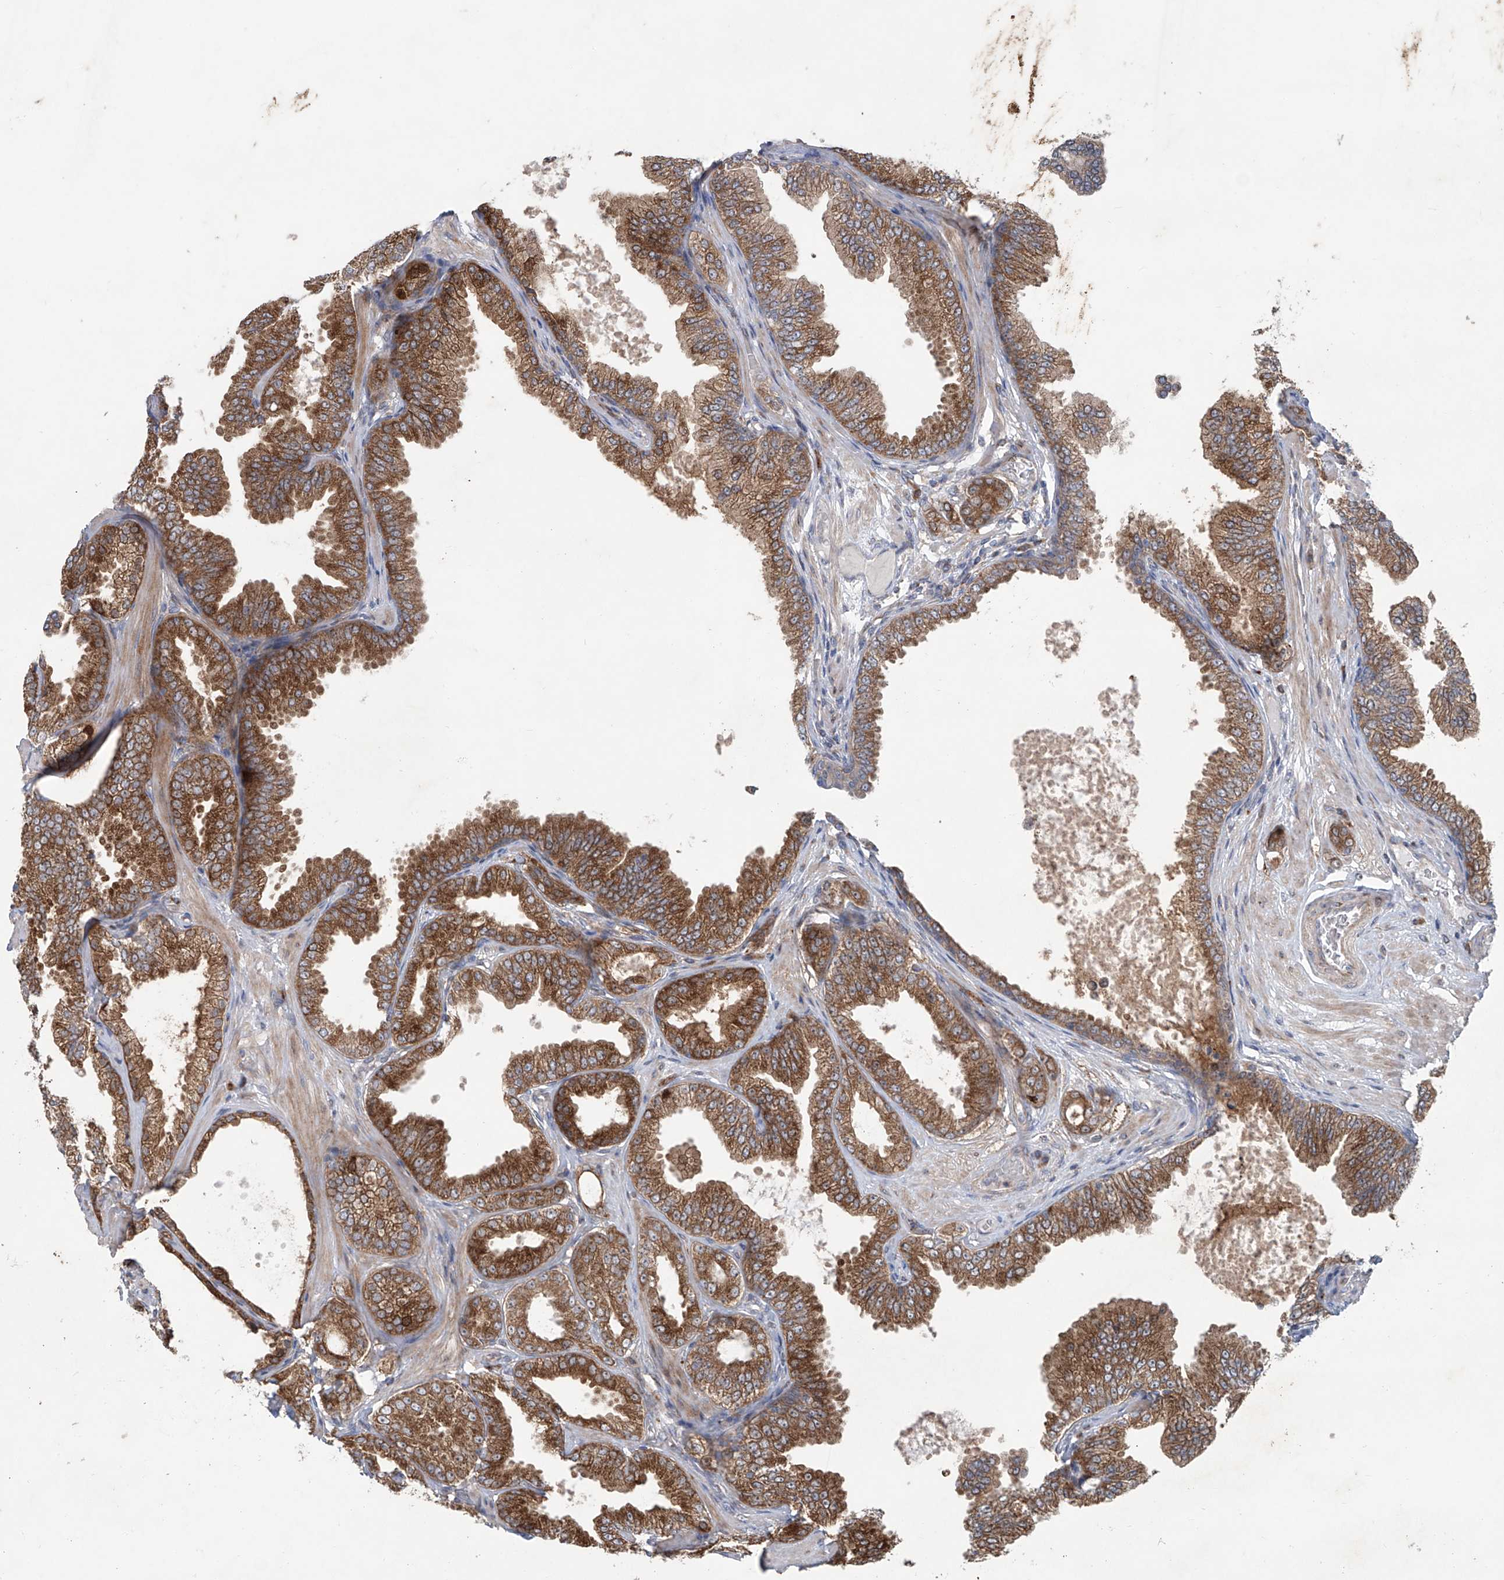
{"staining": {"intensity": "moderate", "quantity": ">75%", "location": "cytoplasmic/membranous"}, "tissue": "prostate cancer", "cell_type": "Tumor cells", "image_type": "cancer", "snomed": [{"axis": "morphology", "description": "Adenocarcinoma, Low grade"}, {"axis": "topography", "description": "Prostate"}], "caption": "DAB immunohistochemical staining of human prostate cancer exhibits moderate cytoplasmic/membranous protein staining in approximately >75% of tumor cells. The protein is stained brown, and the nuclei are stained in blue (DAB (3,3'-diaminobenzidine) IHC with brightfield microscopy, high magnification).", "gene": "KLC4", "patient": {"sex": "male", "age": 63}}